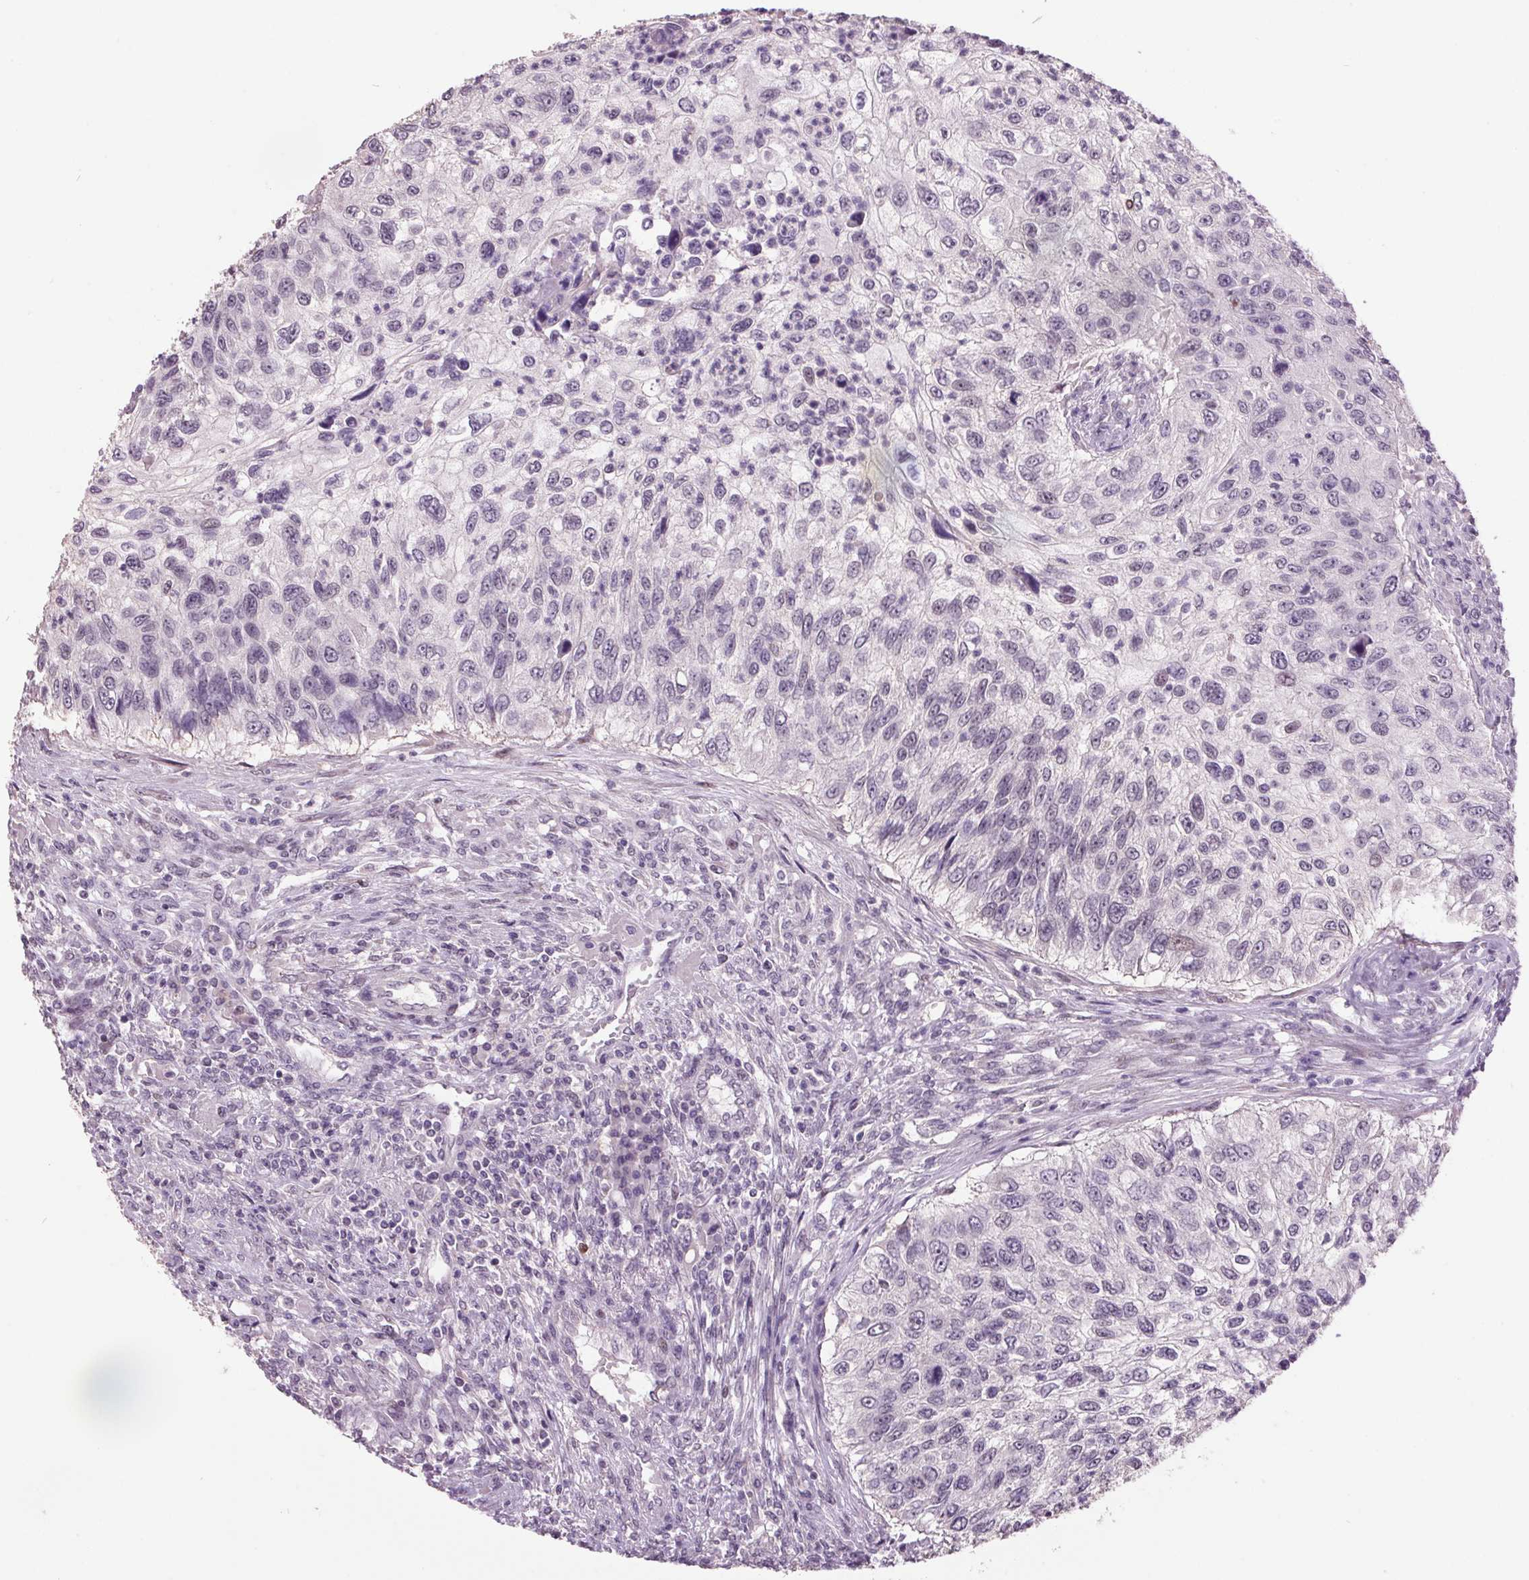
{"staining": {"intensity": "negative", "quantity": "none", "location": "none"}, "tissue": "urothelial cancer", "cell_type": "Tumor cells", "image_type": "cancer", "snomed": [{"axis": "morphology", "description": "Urothelial carcinoma, High grade"}, {"axis": "topography", "description": "Urinary bladder"}], "caption": "Immunohistochemistry (IHC) micrograph of neoplastic tissue: human urothelial cancer stained with DAB shows no significant protein staining in tumor cells. The staining is performed using DAB (3,3'-diaminobenzidine) brown chromogen with nuclei counter-stained in using hematoxylin.", "gene": "C2orf16", "patient": {"sex": "female", "age": 60}}